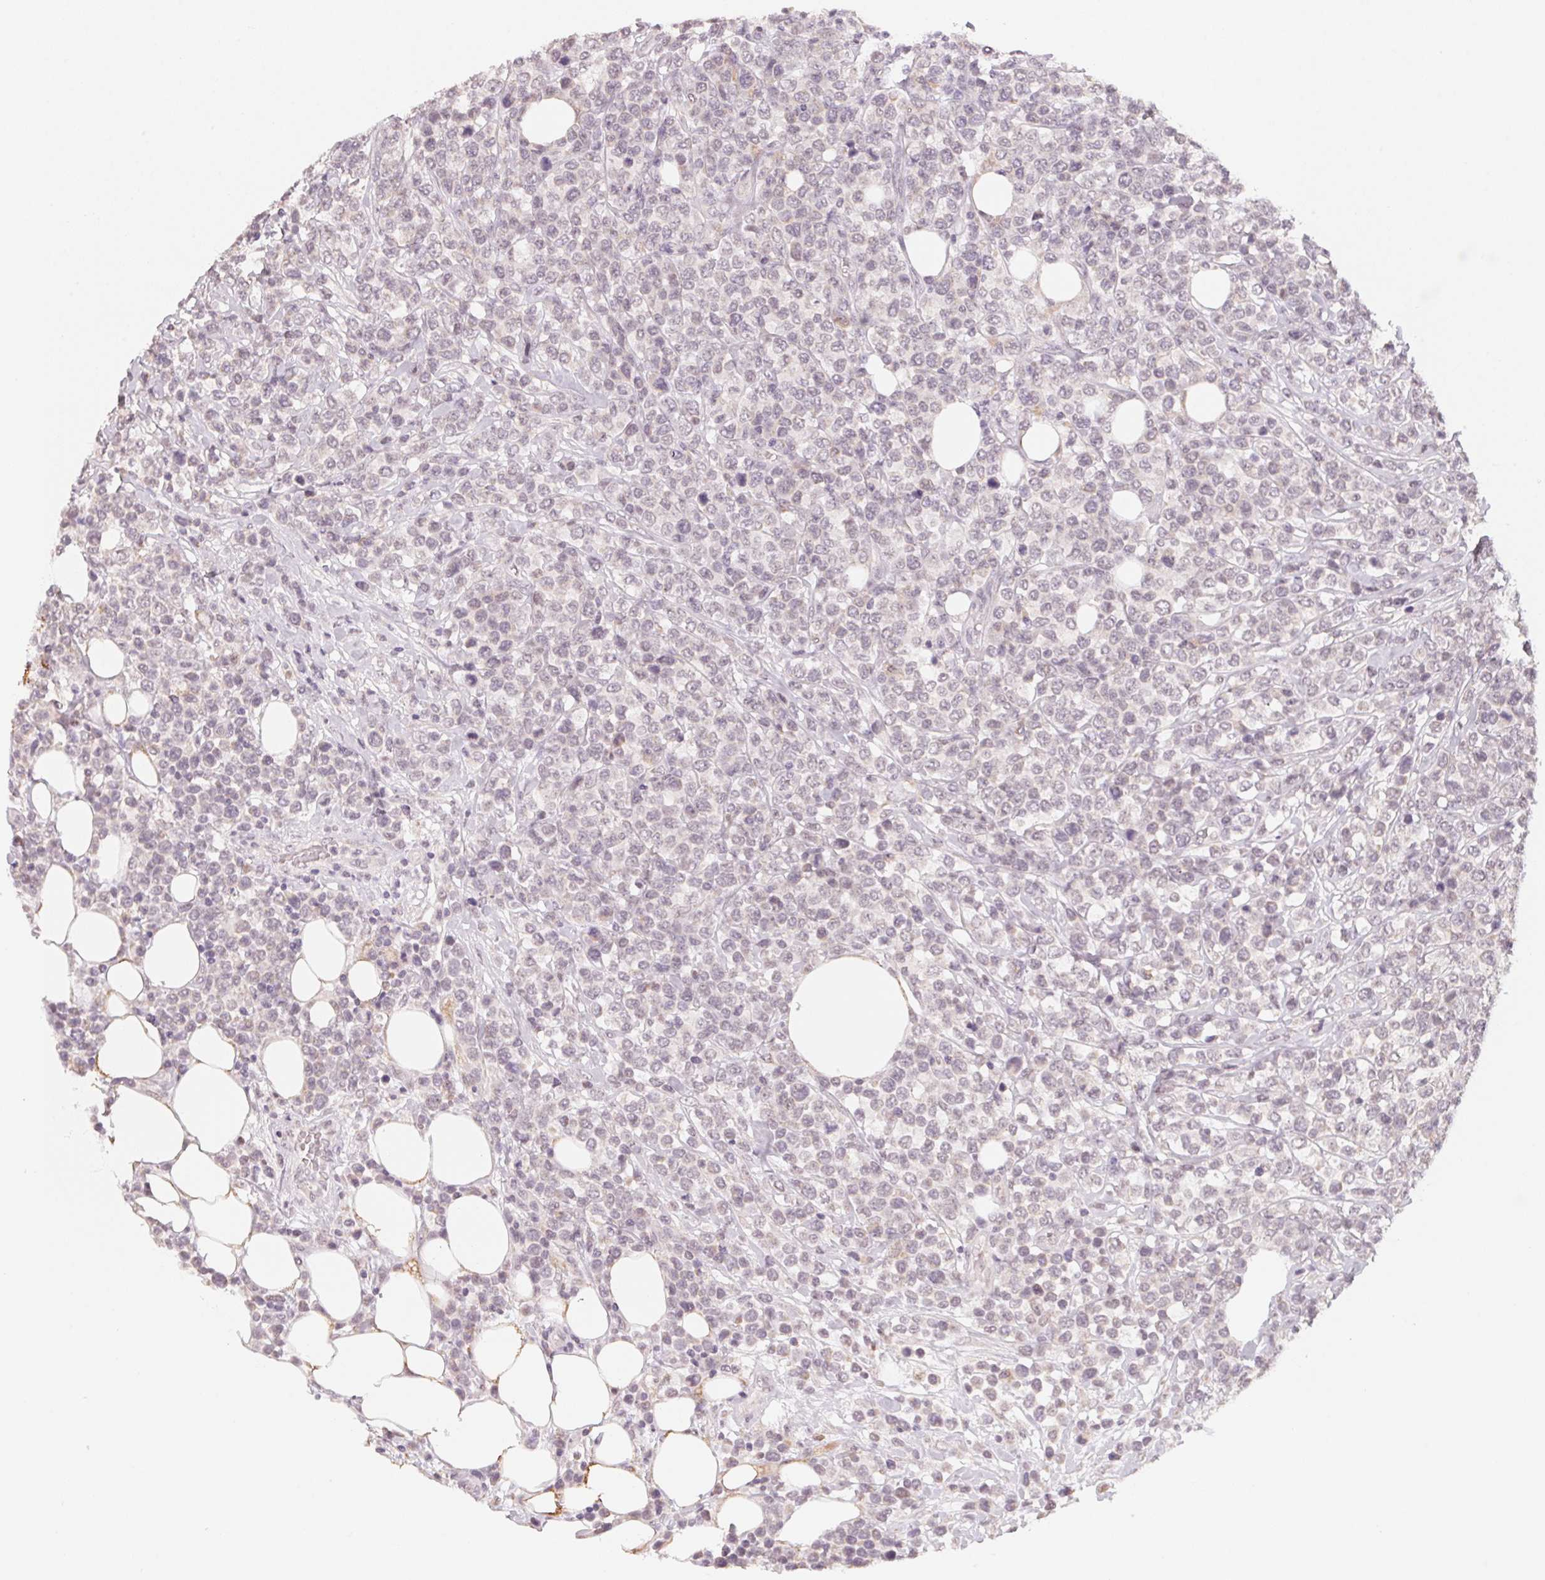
{"staining": {"intensity": "negative", "quantity": "none", "location": "none"}, "tissue": "lymphoma", "cell_type": "Tumor cells", "image_type": "cancer", "snomed": [{"axis": "morphology", "description": "Malignant lymphoma, non-Hodgkin's type, High grade"}, {"axis": "topography", "description": "Soft tissue"}], "caption": "Immunohistochemistry micrograph of lymphoma stained for a protein (brown), which exhibits no staining in tumor cells.", "gene": "ANKRD31", "patient": {"sex": "female", "age": 56}}